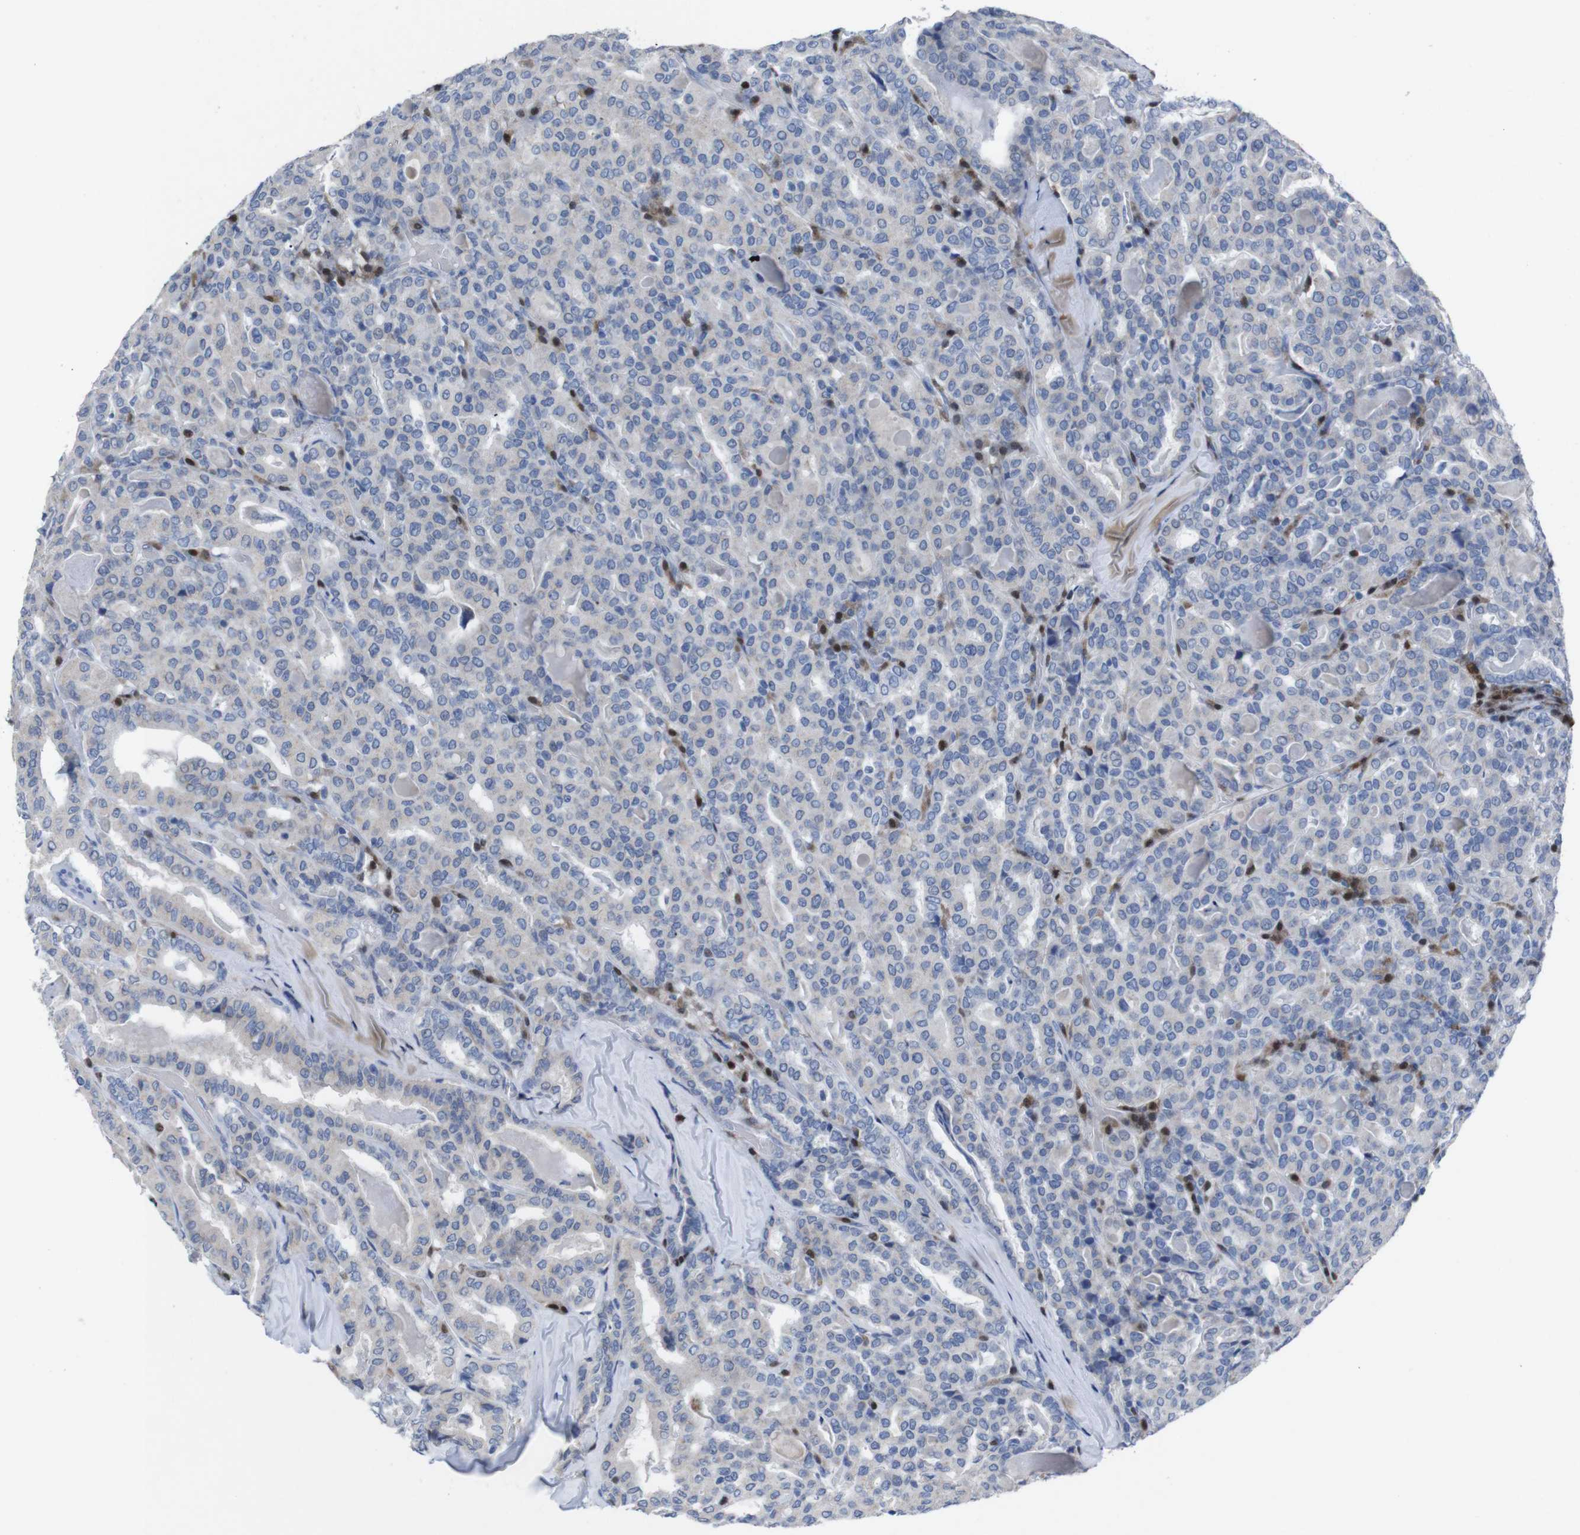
{"staining": {"intensity": "negative", "quantity": "none", "location": "none"}, "tissue": "thyroid cancer", "cell_type": "Tumor cells", "image_type": "cancer", "snomed": [{"axis": "morphology", "description": "Papillary adenocarcinoma, NOS"}, {"axis": "topography", "description": "Thyroid gland"}], "caption": "Histopathology image shows no significant protein positivity in tumor cells of thyroid cancer (papillary adenocarcinoma).", "gene": "IRF4", "patient": {"sex": "female", "age": 42}}